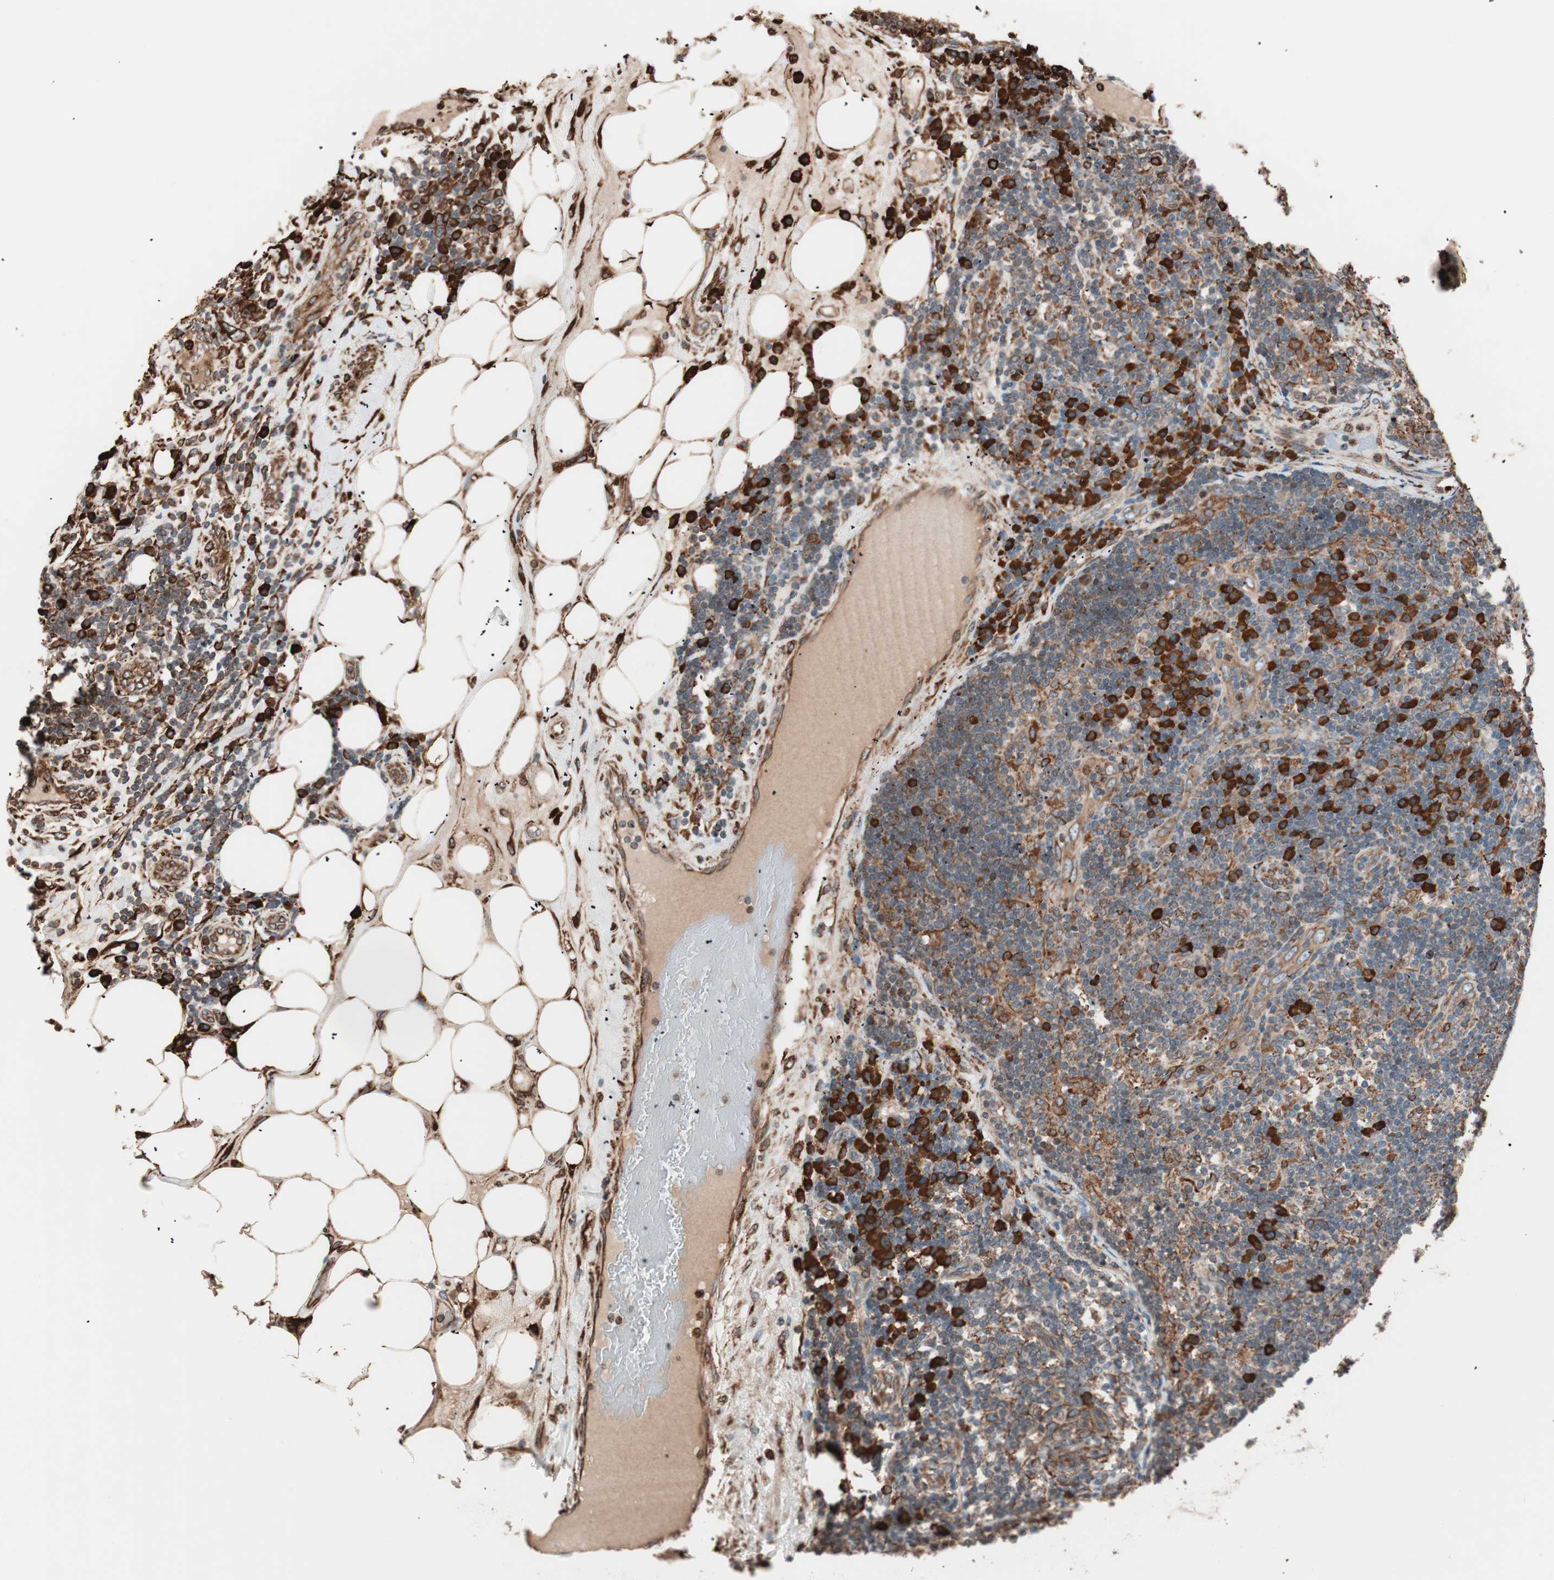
{"staining": {"intensity": "strong", "quantity": ">75%", "location": "cytoplasmic/membranous"}, "tissue": "lymph node", "cell_type": "Germinal center cells", "image_type": "normal", "snomed": [{"axis": "morphology", "description": "Normal tissue, NOS"}, {"axis": "morphology", "description": "Squamous cell carcinoma, metastatic, NOS"}, {"axis": "topography", "description": "Lymph node"}], "caption": "Unremarkable lymph node displays strong cytoplasmic/membranous positivity in about >75% of germinal center cells, visualized by immunohistochemistry.", "gene": "VEGFA", "patient": {"sex": "female", "age": 53}}